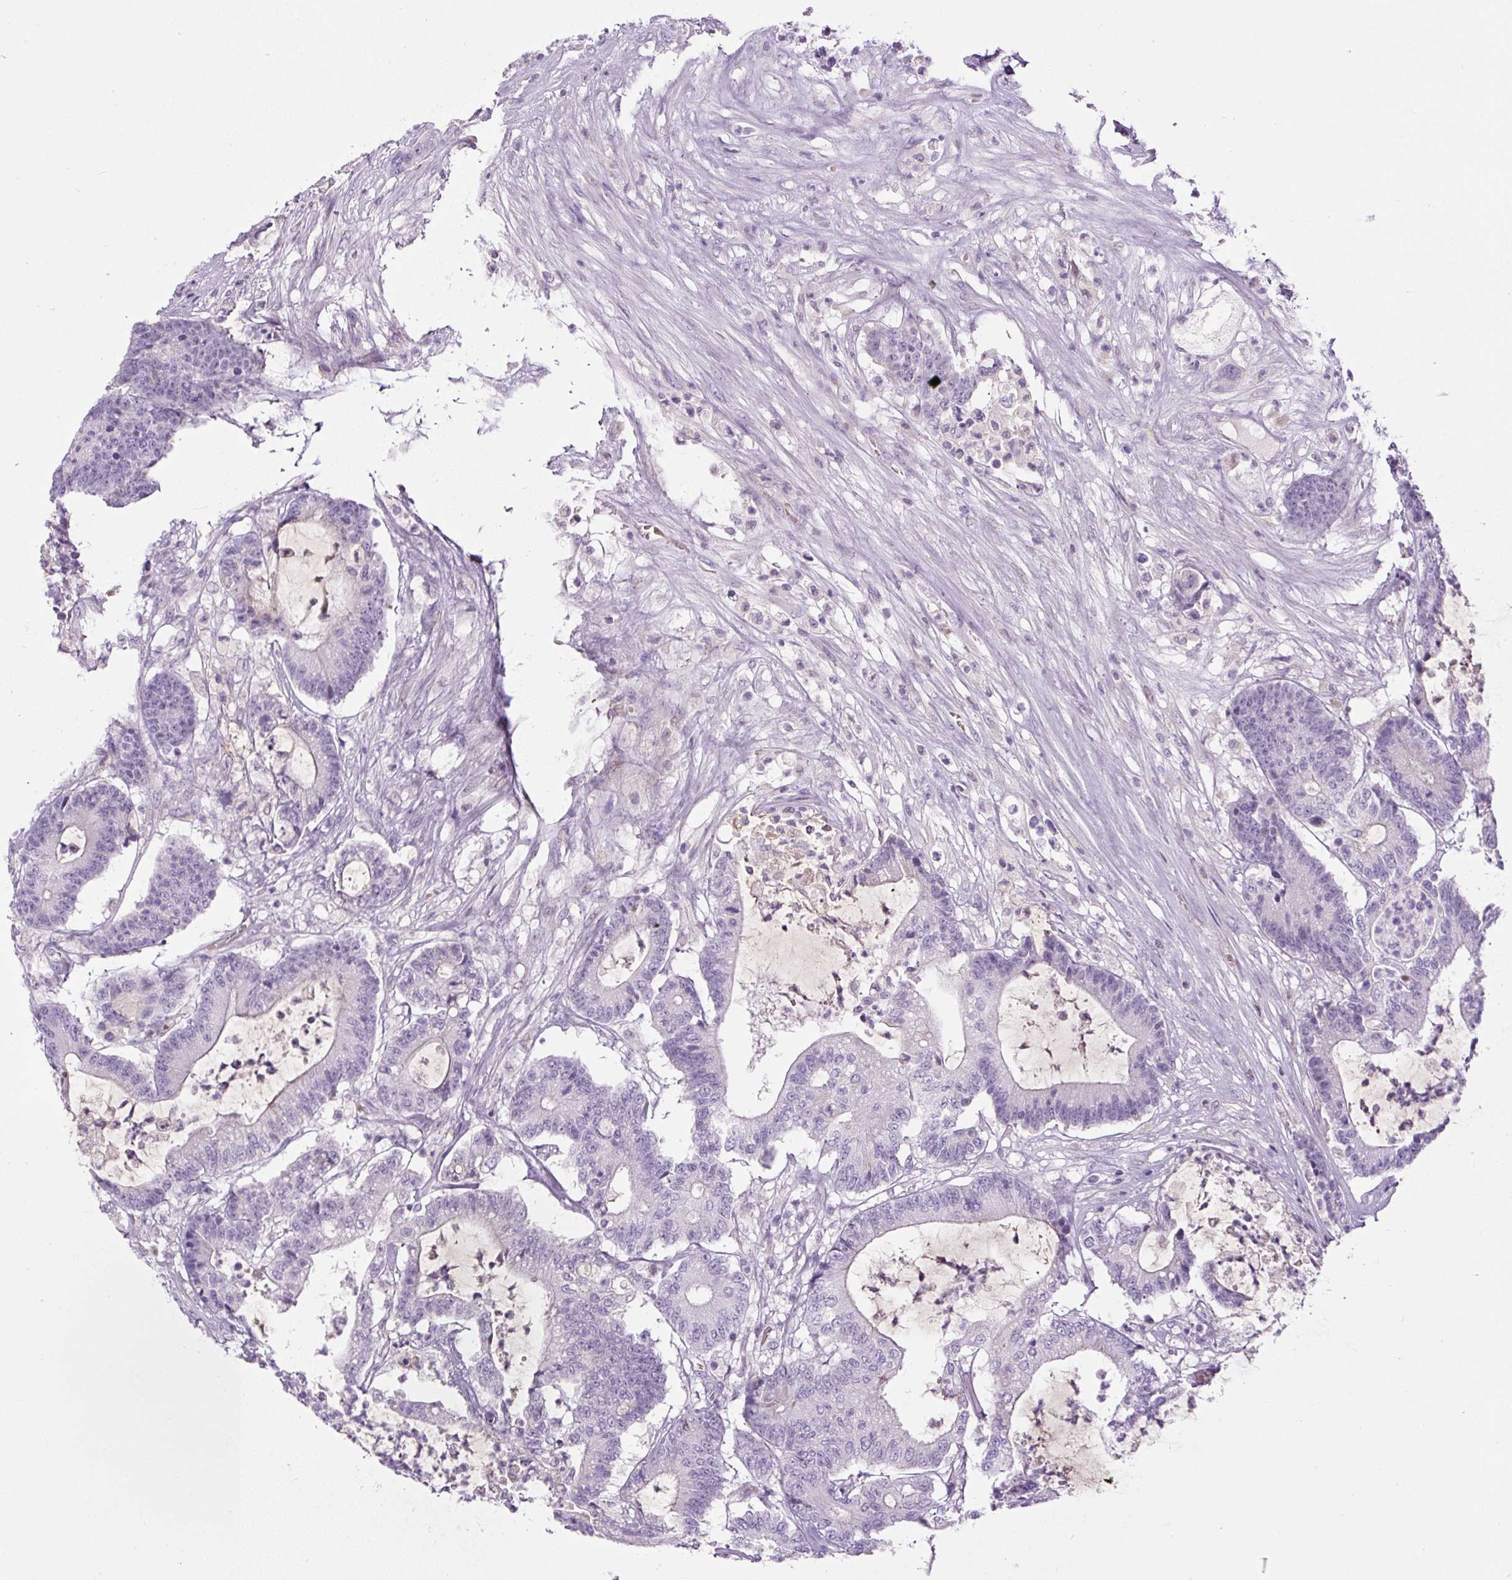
{"staining": {"intensity": "negative", "quantity": "none", "location": "none"}, "tissue": "colorectal cancer", "cell_type": "Tumor cells", "image_type": "cancer", "snomed": [{"axis": "morphology", "description": "Adenocarcinoma, NOS"}, {"axis": "topography", "description": "Colon"}], "caption": "Image shows no significant protein staining in tumor cells of colorectal cancer.", "gene": "FGFBP3", "patient": {"sex": "female", "age": 84}}